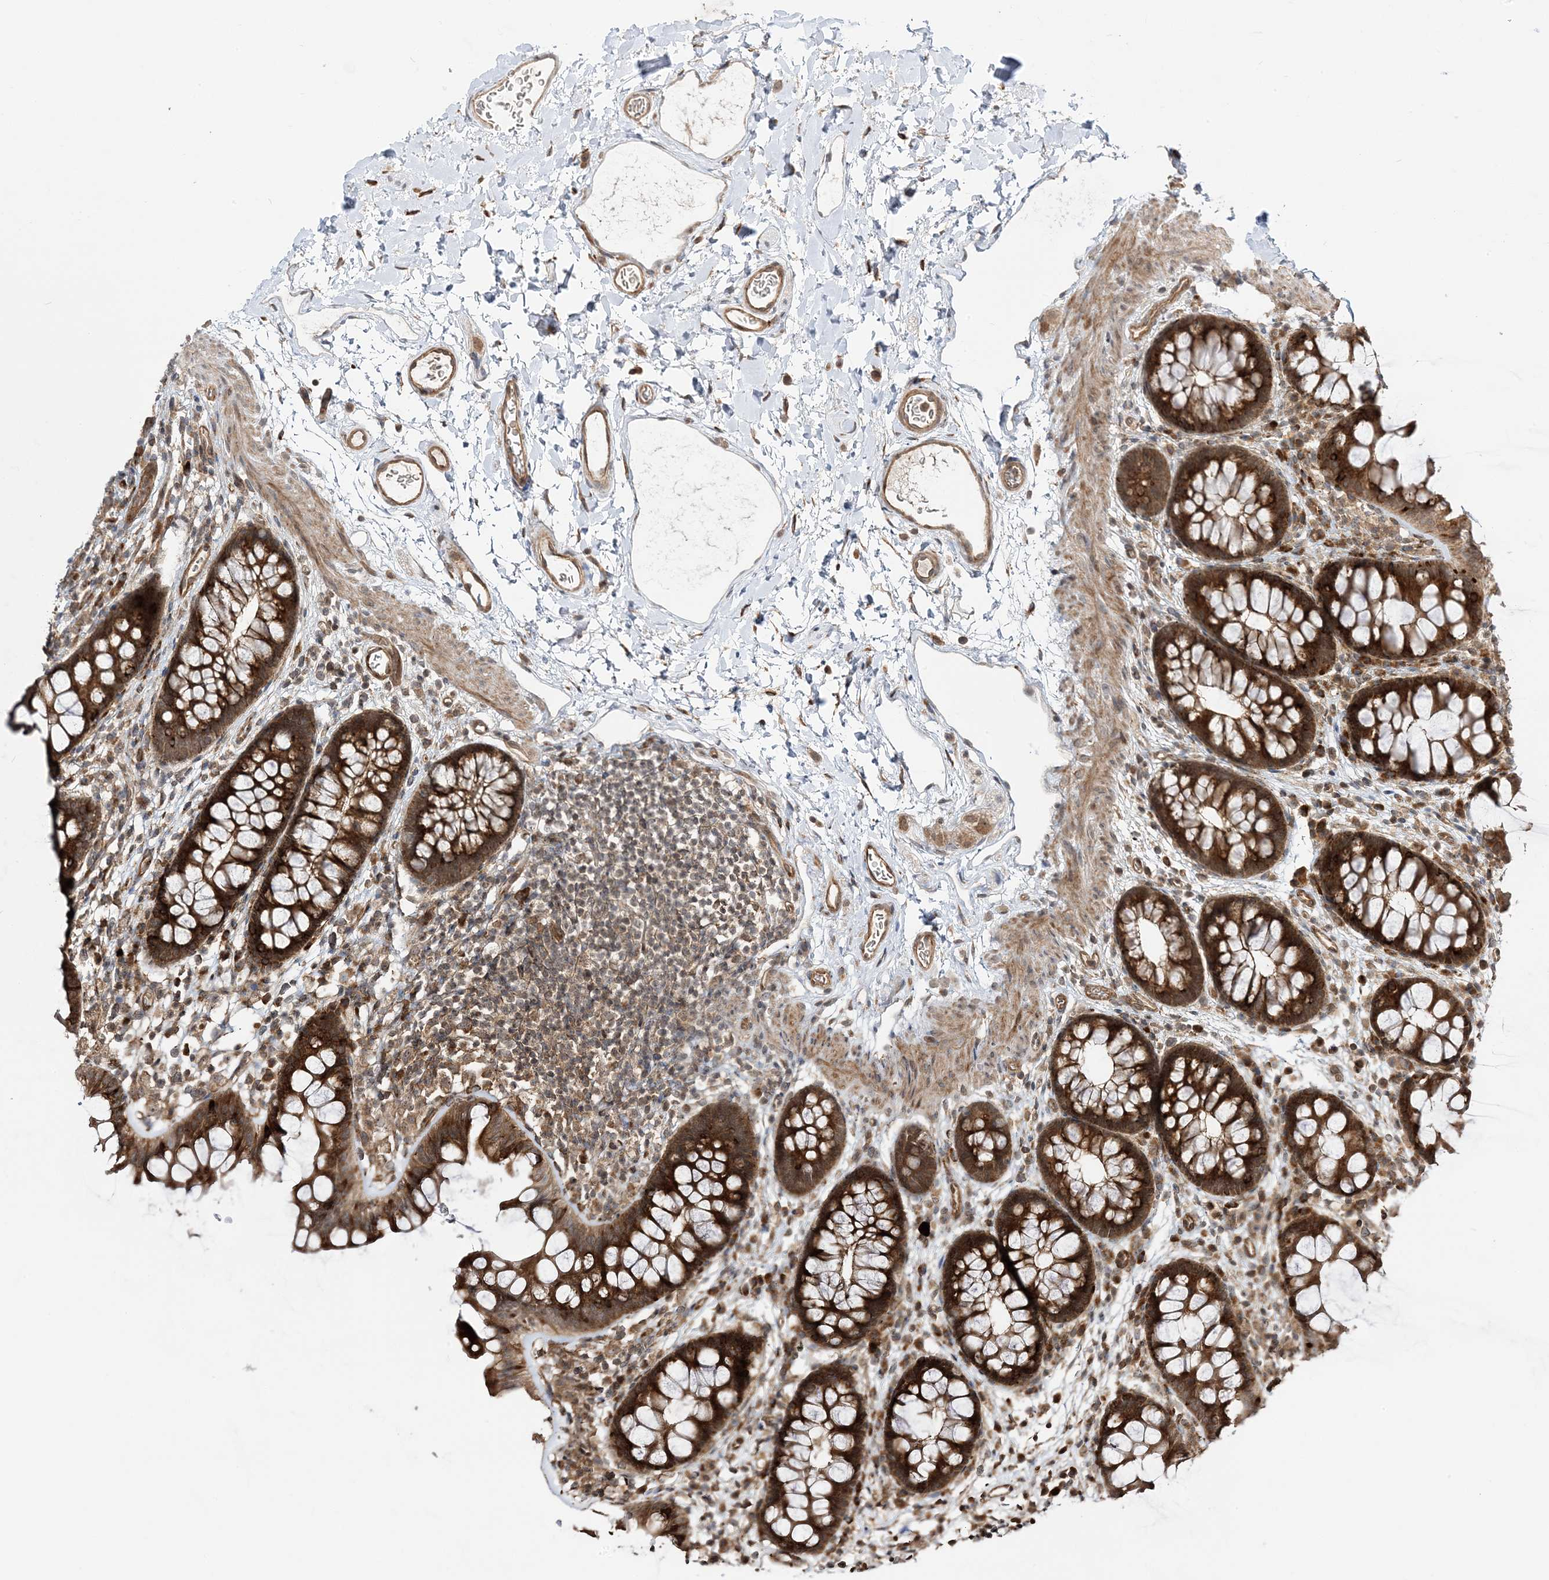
{"staining": {"intensity": "moderate", "quantity": ">75%", "location": "cytoplasmic/membranous"}, "tissue": "colon", "cell_type": "Endothelial cells", "image_type": "normal", "snomed": [{"axis": "morphology", "description": "Normal tissue, NOS"}, {"axis": "topography", "description": "Colon"}], "caption": "Moderate cytoplasmic/membranous staining for a protein is appreciated in approximately >75% of endothelial cells of benign colon using IHC.", "gene": "METTL21A", "patient": {"sex": "female", "age": 62}}